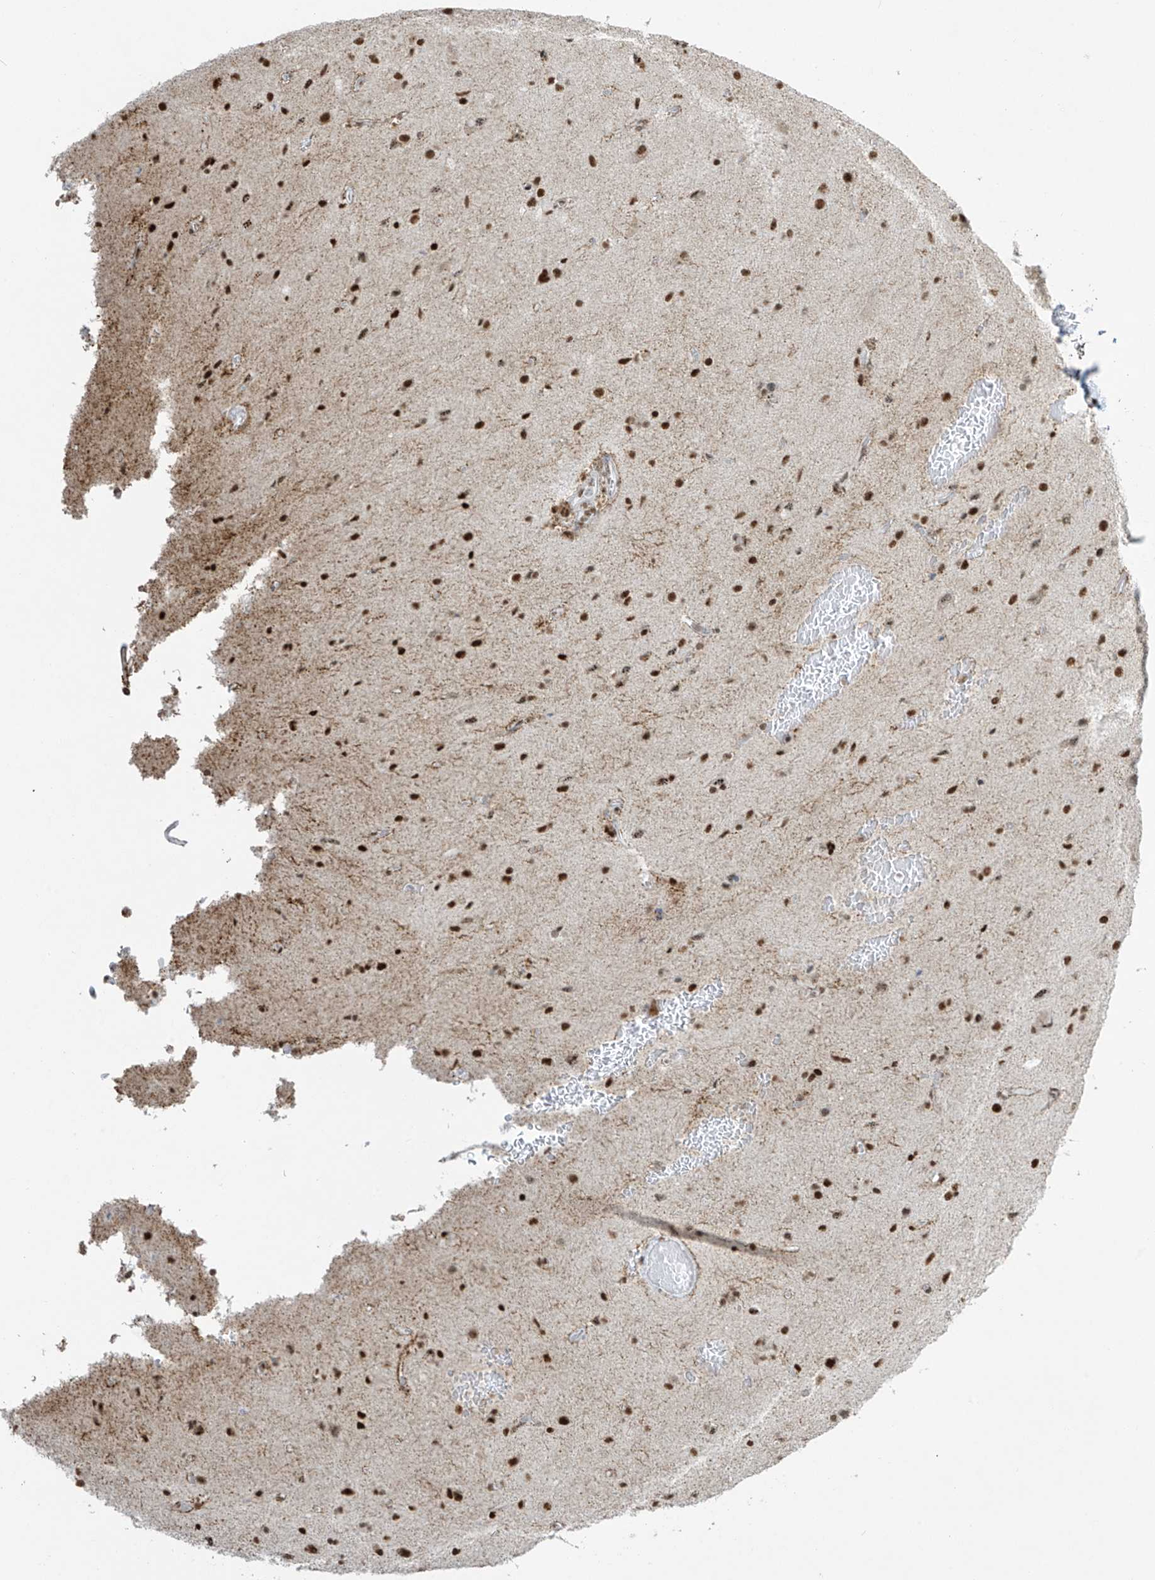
{"staining": {"intensity": "strong", "quantity": ">75%", "location": "nuclear"}, "tissue": "glioma", "cell_type": "Tumor cells", "image_type": "cancer", "snomed": [{"axis": "morphology", "description": "Glioma, malignant, Low grade"}, {"axis": "topography", "description": "Brain"}], "caption": "A micrograph of human glioma stained for a protein reveals strong nuclear brown staining in tumor cells.", "gene": "MS4A6A", "patient": {"sex": "male", "age": 65}}